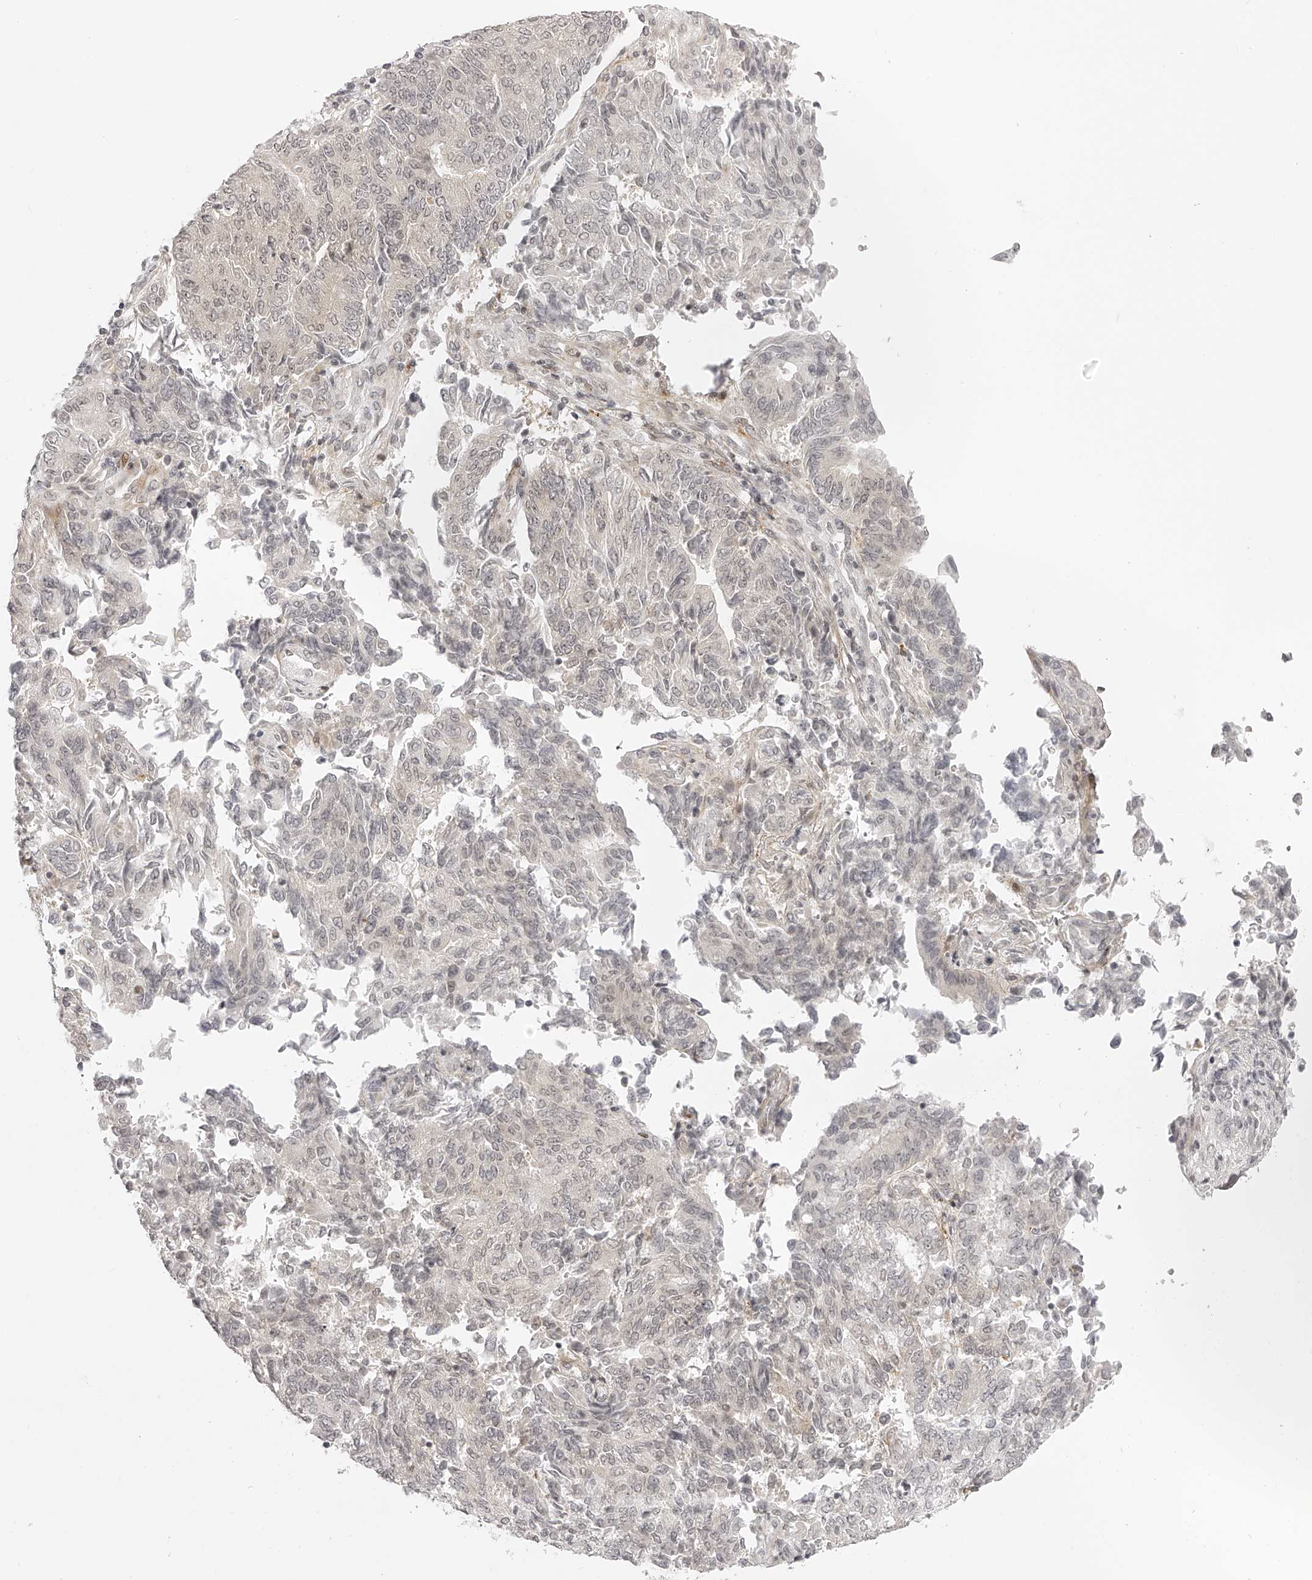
{"staining": {"intensity": "weak", "quantity": "<25%", "location": "nuclear"}, "tissue": "endometrial cancer", "cell_type": "Tumor cells", "image_type": "cancer", "snomed": [{"axis": "morphology", "description": "Adenocarcinoma, NOS"}, {"axis": "topography", "description": "Endometrium"}], "caption": "A high-resolution micrograph shows immunohistochemistry (IHC) staining of endometrial cancer, which demonstrates no significant positivity in tumor cells.", "gene": "PLEKHG1", "patient": {"sex": "female", "age": 80}}